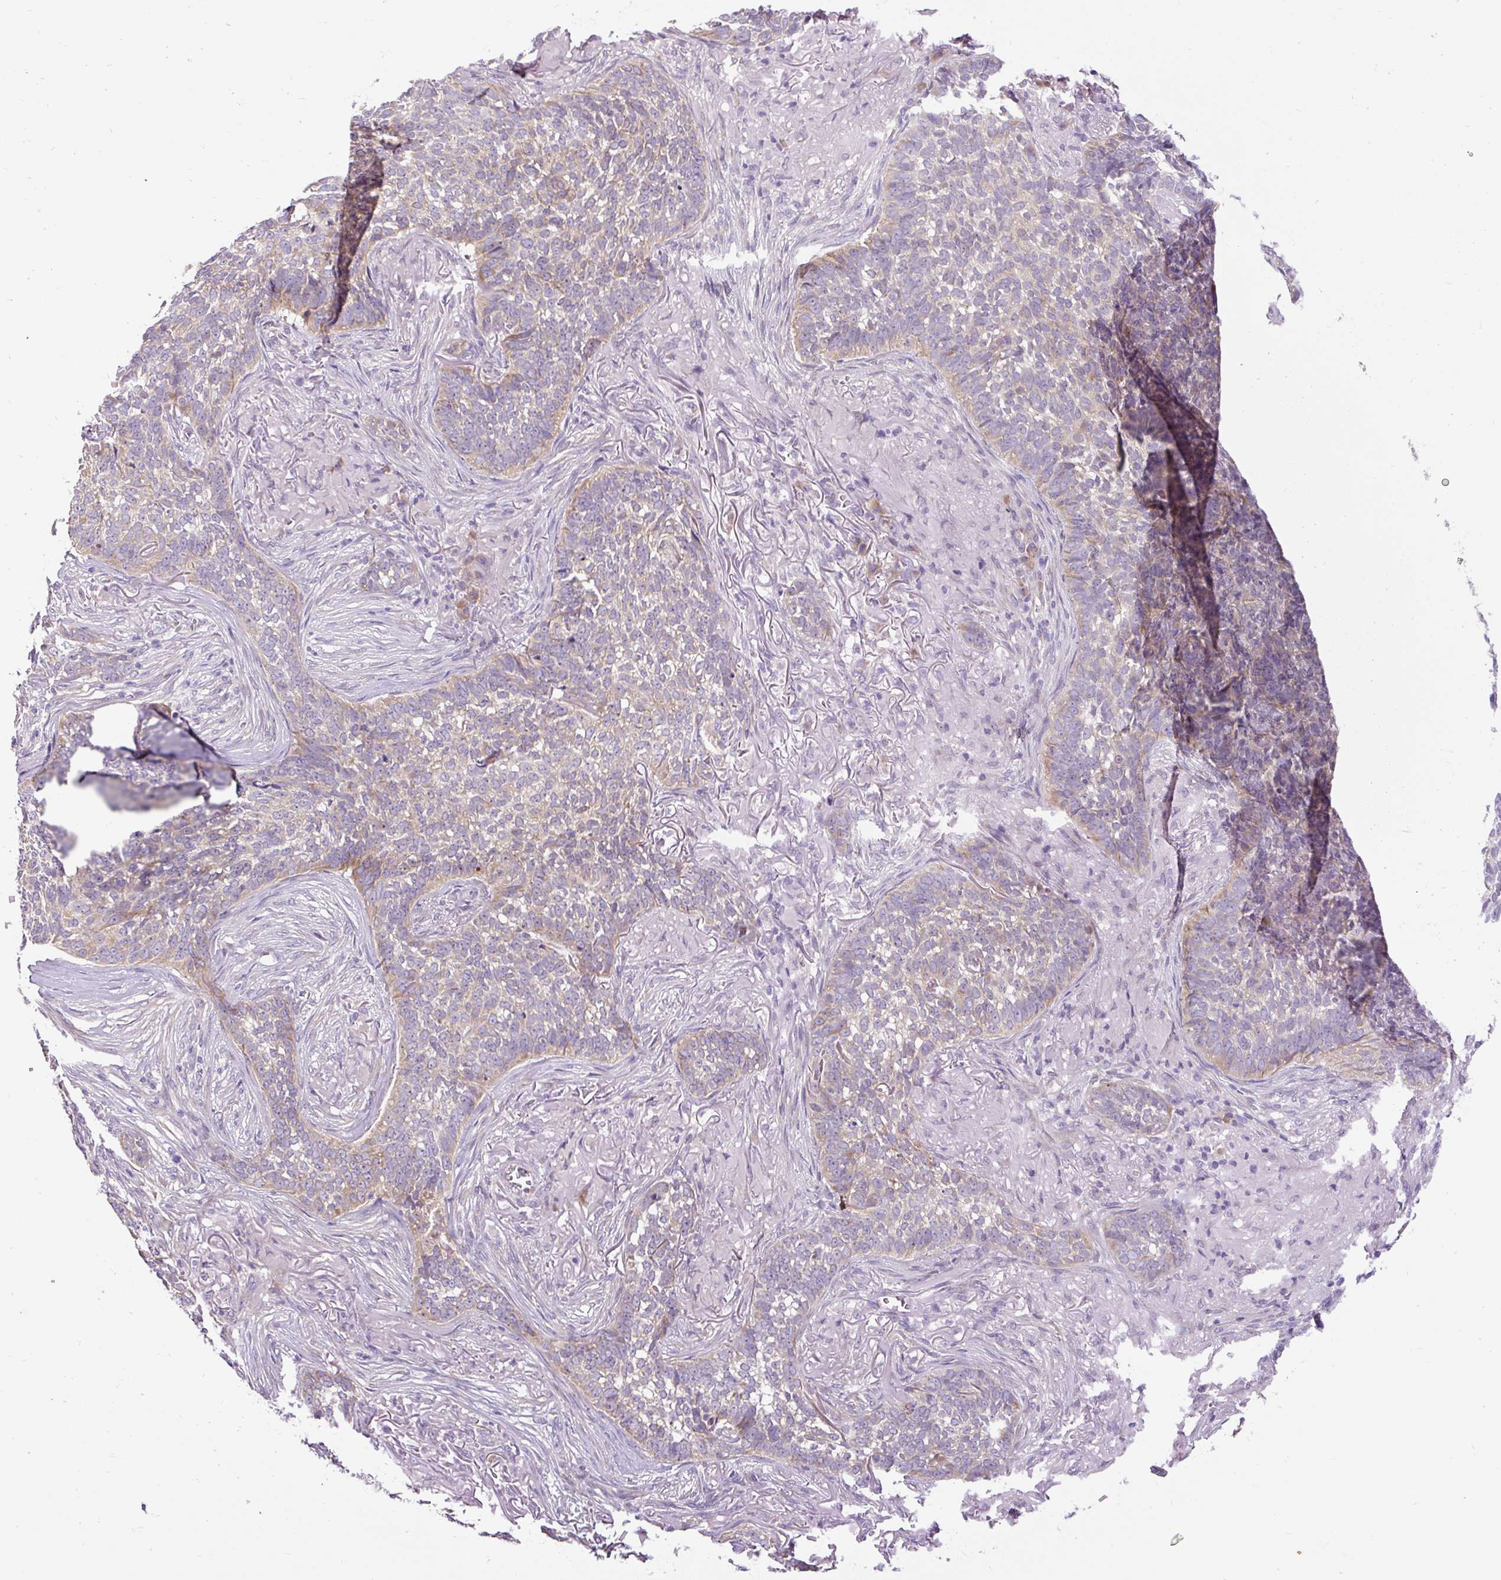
{"staining": {"intensity": "weak", "quantity": "25%-75%", "location": "cytoplasmic/membranous"}, "tissue": "skin cancer", "cell_type": "Tumor cells", "image_type": "cancer", "snomed": [{"axis": "morphology", "description": "Basal cell carcinoma"}, {"axis": "topography", "description": "Skin"}], "caption": "Basal cell carcinoma (skin) stained with a protein marker exhibits weak staining in tumor cells.", "gene": "FAM149A", "patient": {"sex": "male", "age": 85}}